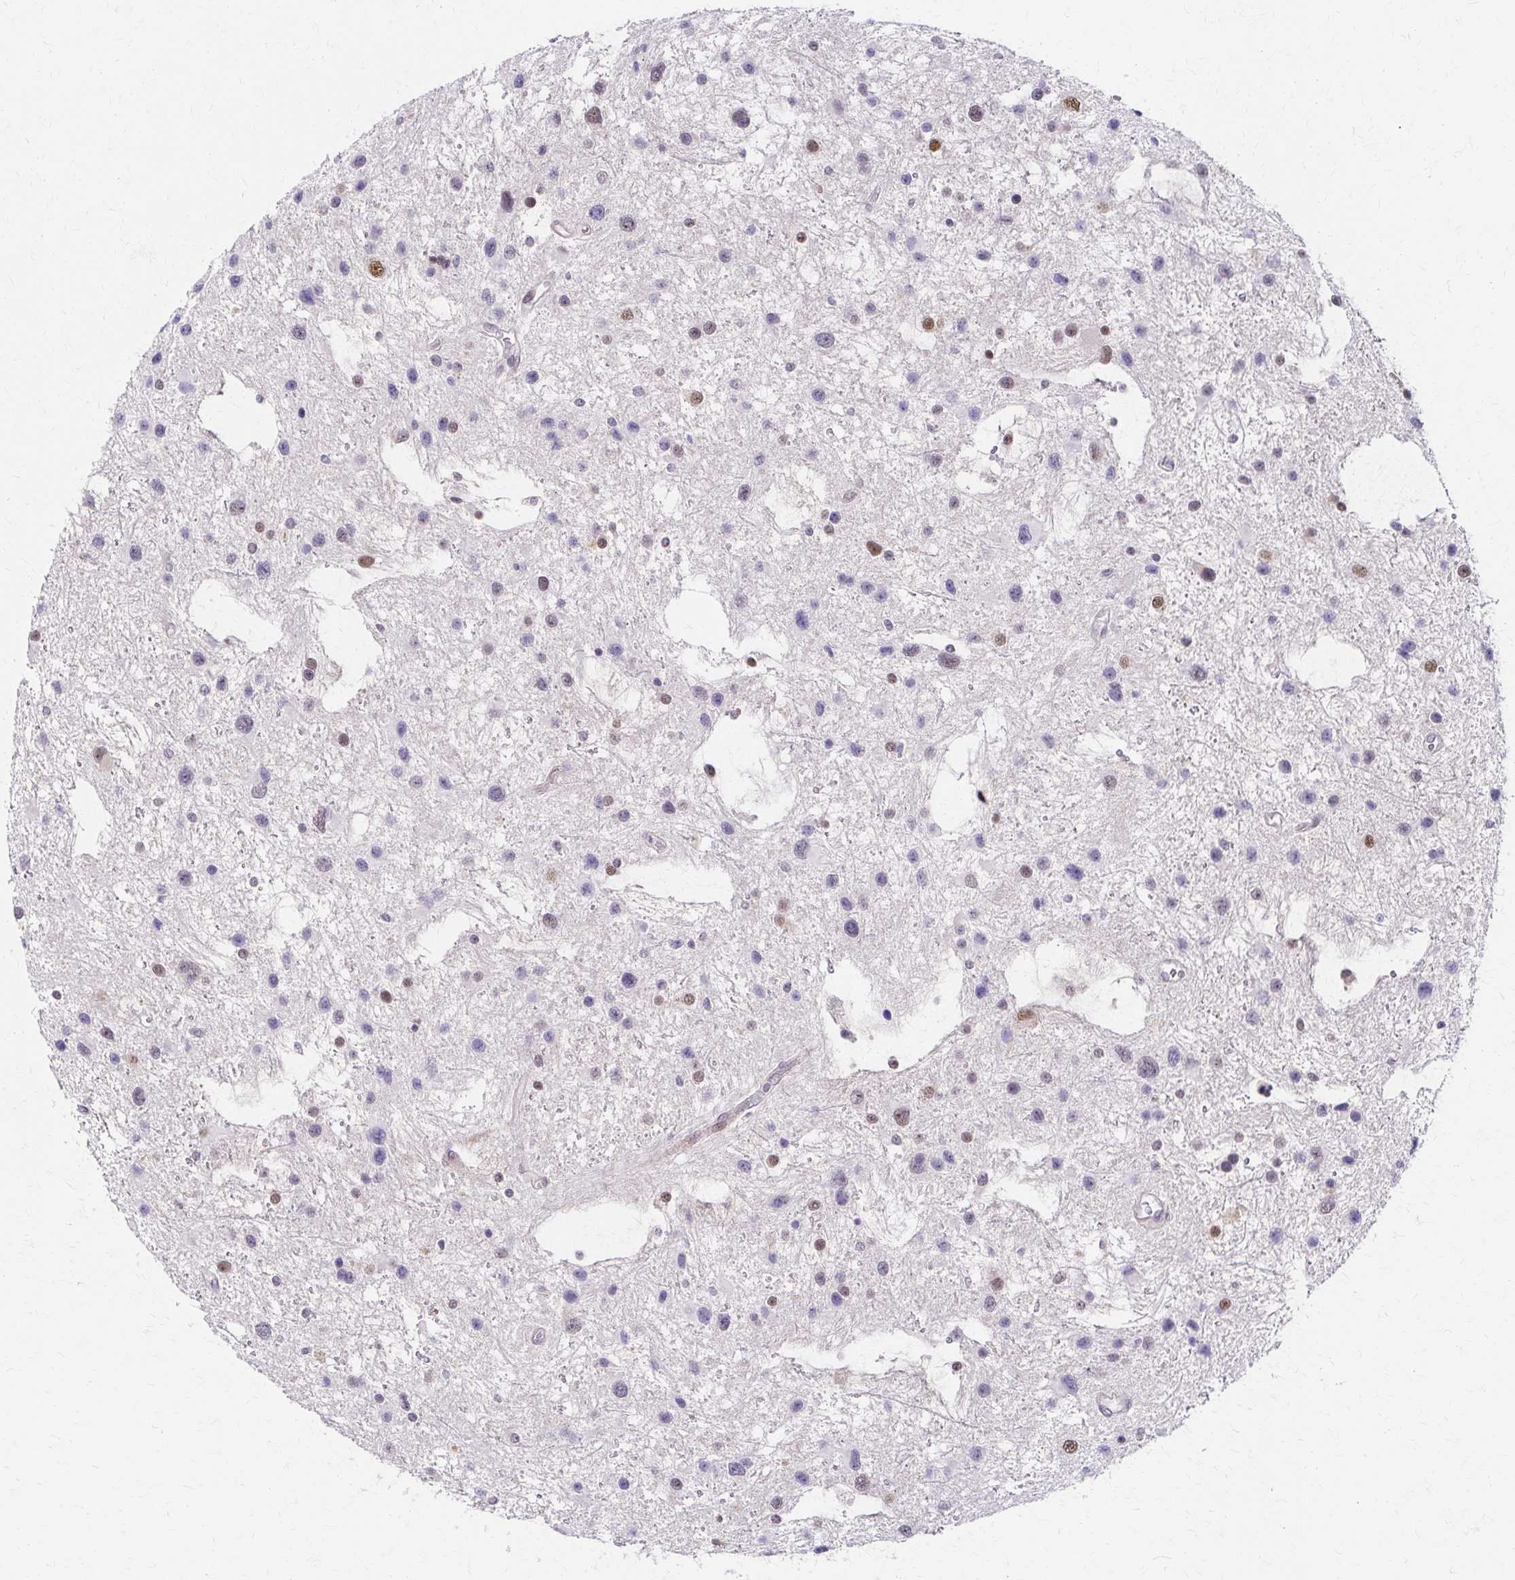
{"staining": {"intensity": "weak", "quantity": "<25%", "location": "nuclear"}, "tissue": "glioma", "cell_type": "Tumor cells", "image_type": "cancer", "snomed": [{"axis": "morphology", "description": "Glioma, malignant, Low grade"}, {"axis": "topography", "description": "Brain"}], "caption": "High power microscopy micrograph of an immunohistochemistry photomicrograph of glioma, revealing no significant expression in tumor cells.", "gene": "PSMD7", "patient": {"sex": "female", "age": 32}}